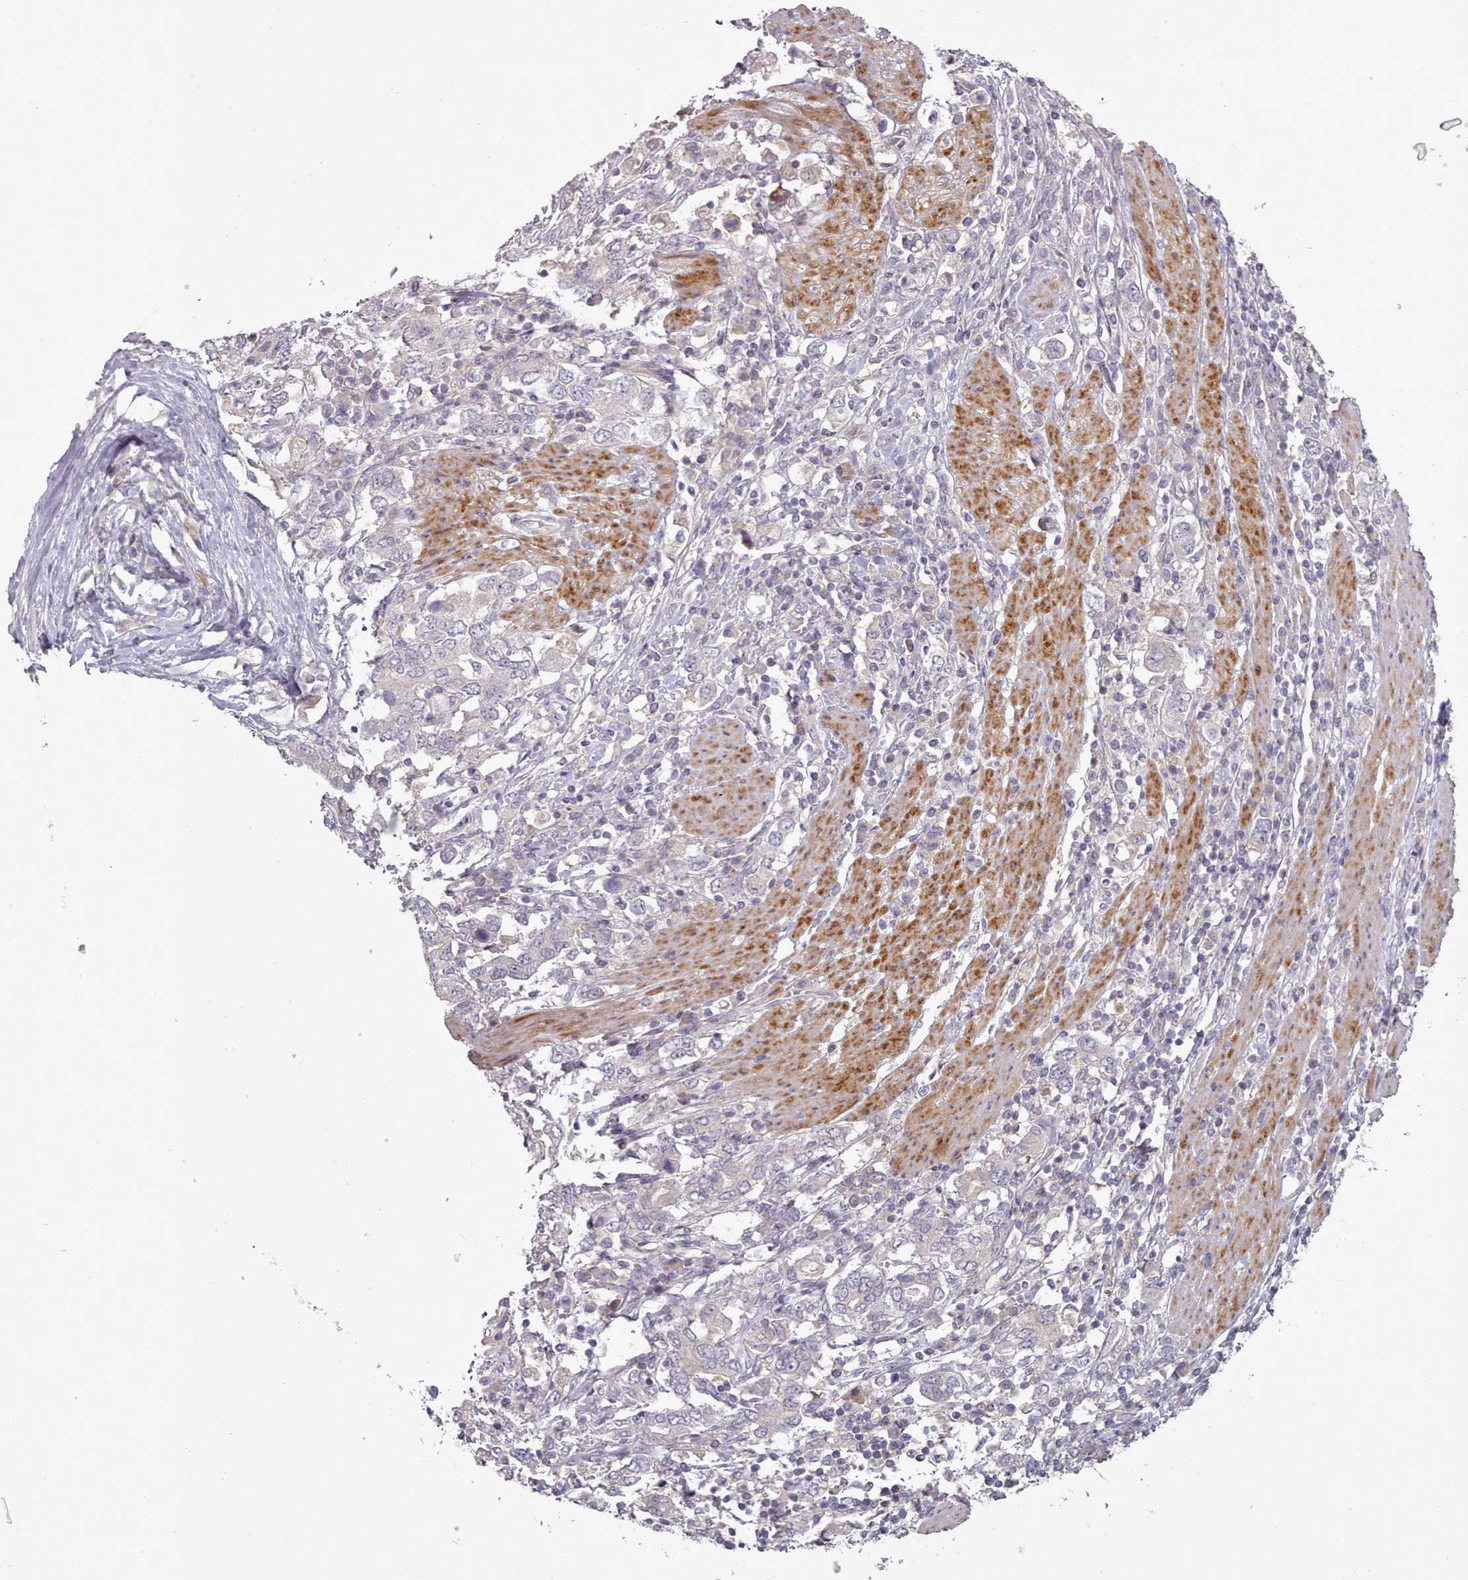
{"staining": {"intensity": "negative", "quantity": "none", "location": "none"}, "tissue": "stomach cancer", "cell_type": "Tumor cells", "image_type": "cancer", "snomed": [{"axis": "morphology", "description": "Adenocarcinoma, NOS"}, {"axis": "topography", "description": "Stomach, upper"}, {"axis": "topography", "description": "Stomach"}], "caption": "An IHC micrograph of stomach cancer (adenocarcinoma) is shown. There is no staining in tumor cells of stomach cancer (adenocarcinoma). (DAB (3,3'-diaminobenzidine) immunohistochemistry (IHC) visualized using brightfield microscopy, high magnification).", "gene": "LEFTY2", "patient": {"sex": "male", "age": 62}}